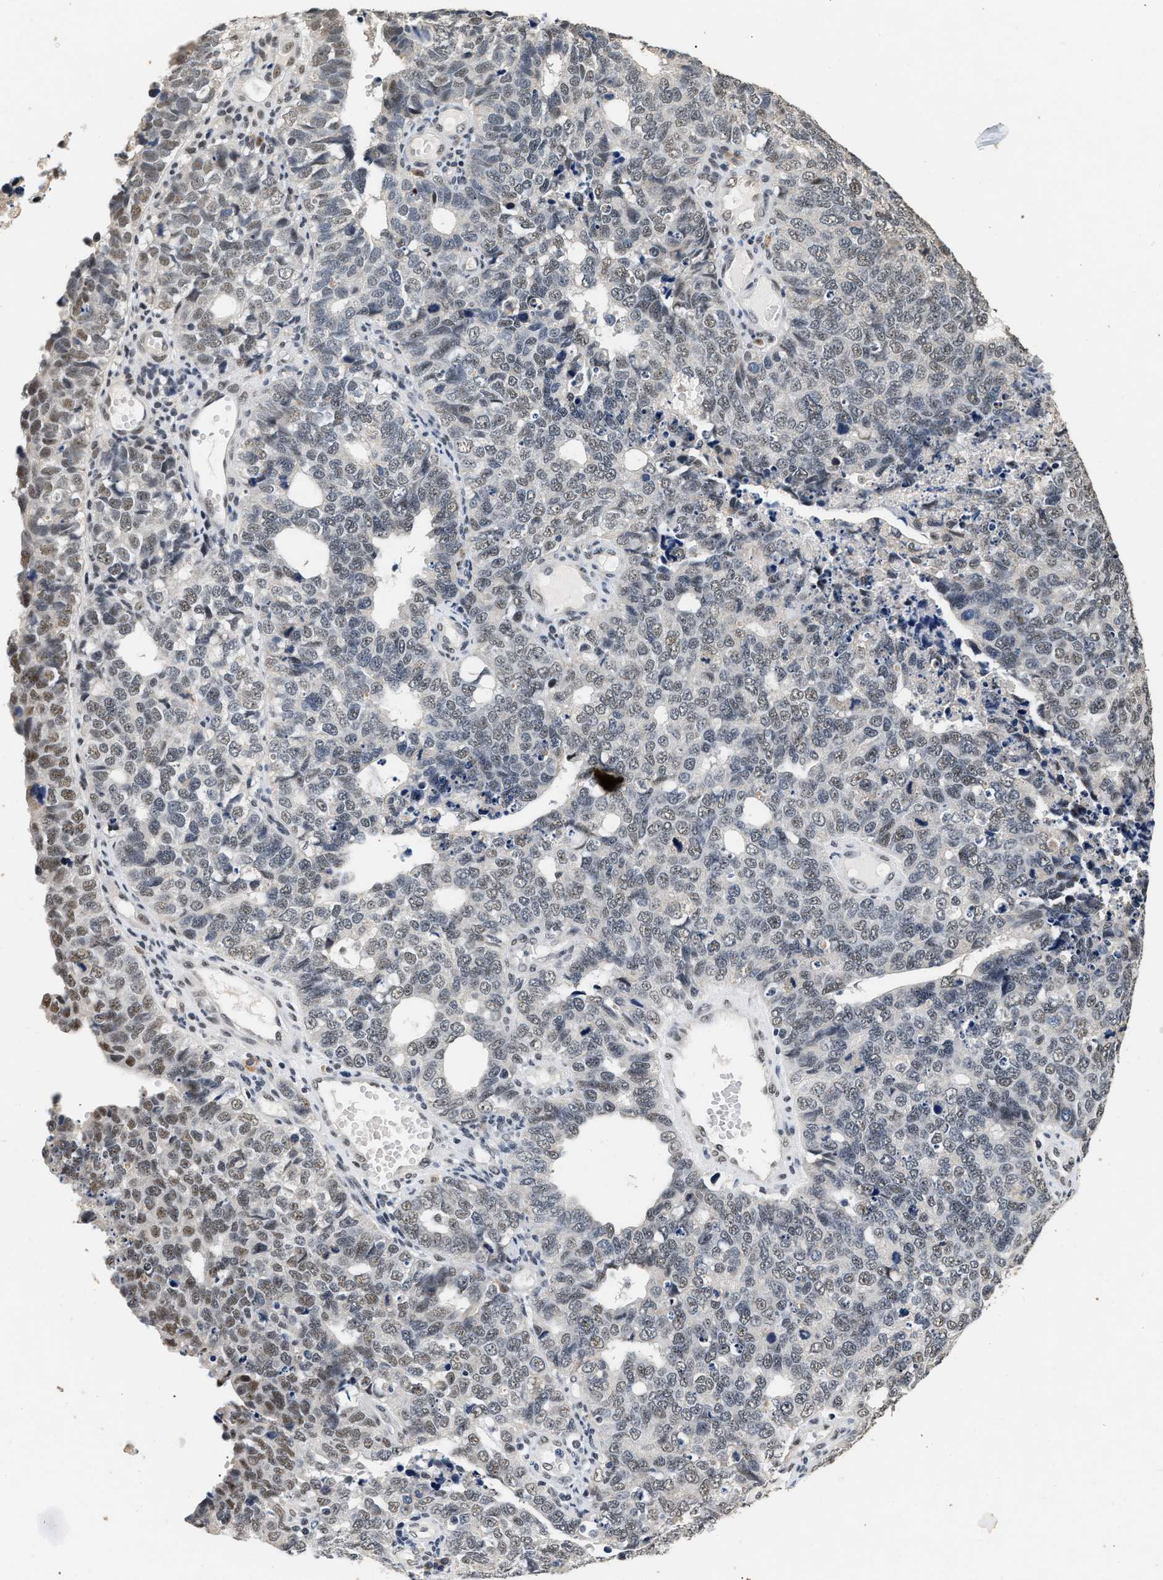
{"staining": {"intensity": "weak", "quantity": "<25%", "location": "nuclear"}, "tissue": "cervical cancer", "cell_type": "Tumor cells", "image_type": "cancer", "snomed": [{"axis": "morphology", "description": "Squamous cell carcinoma, NOS"}, {"axis": "topography", "description": "Cervix"}], "caption": "A high-resolution micrograph shows immunohistochemistry (IHC) staining of squamous cell carcinoma (cervical), which demonstrates no significant staining in tumor cells.", "gene": "THOC1", "patient": {"sex": "female", "age": 63}}